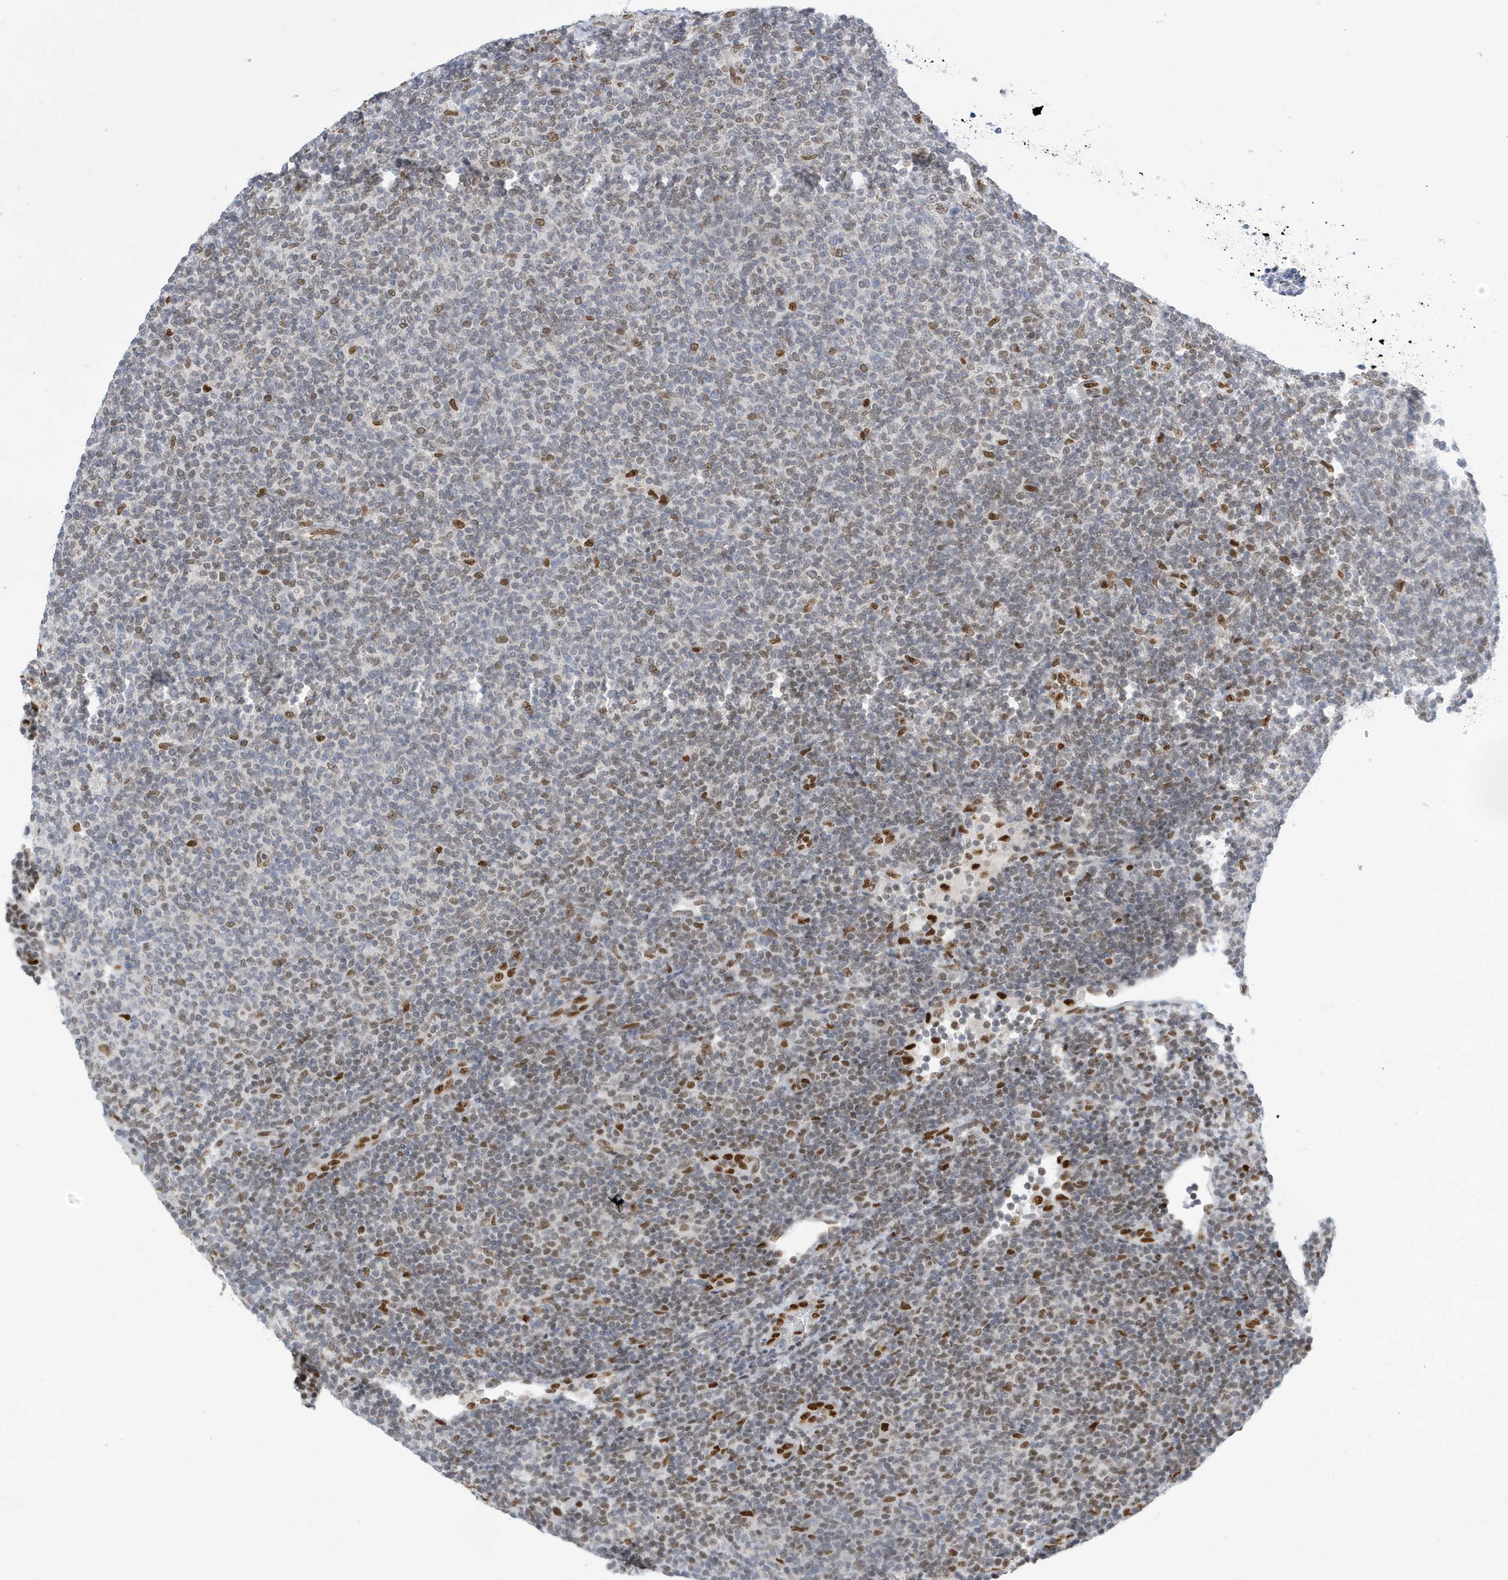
{"staining": {"intensity": "moderate", "quantity": "<25%", "location": "nuclear"}, "tissue": "lymphoma", "cell_type": "Tumor cells", "image_type": "cancer", "snomed": [{"axis": "morphology", "description": "Malignant lymphoma, non-Hodgkin's type, Low grade"}, {"axis": "topography", "description": "Lymph node"}], "caption": "High-magnification brightfield microscopy of lymphoma stained with DAB (3,3'-diaminobenzidine) (brown) and counterstained with hematoxylin (blue). tumor cells exhibit moderate nuclear positivity is present in approximately<25% of cells.", "gene": "PCYT1A", "patient": {"sex": "male", "age": 66}}